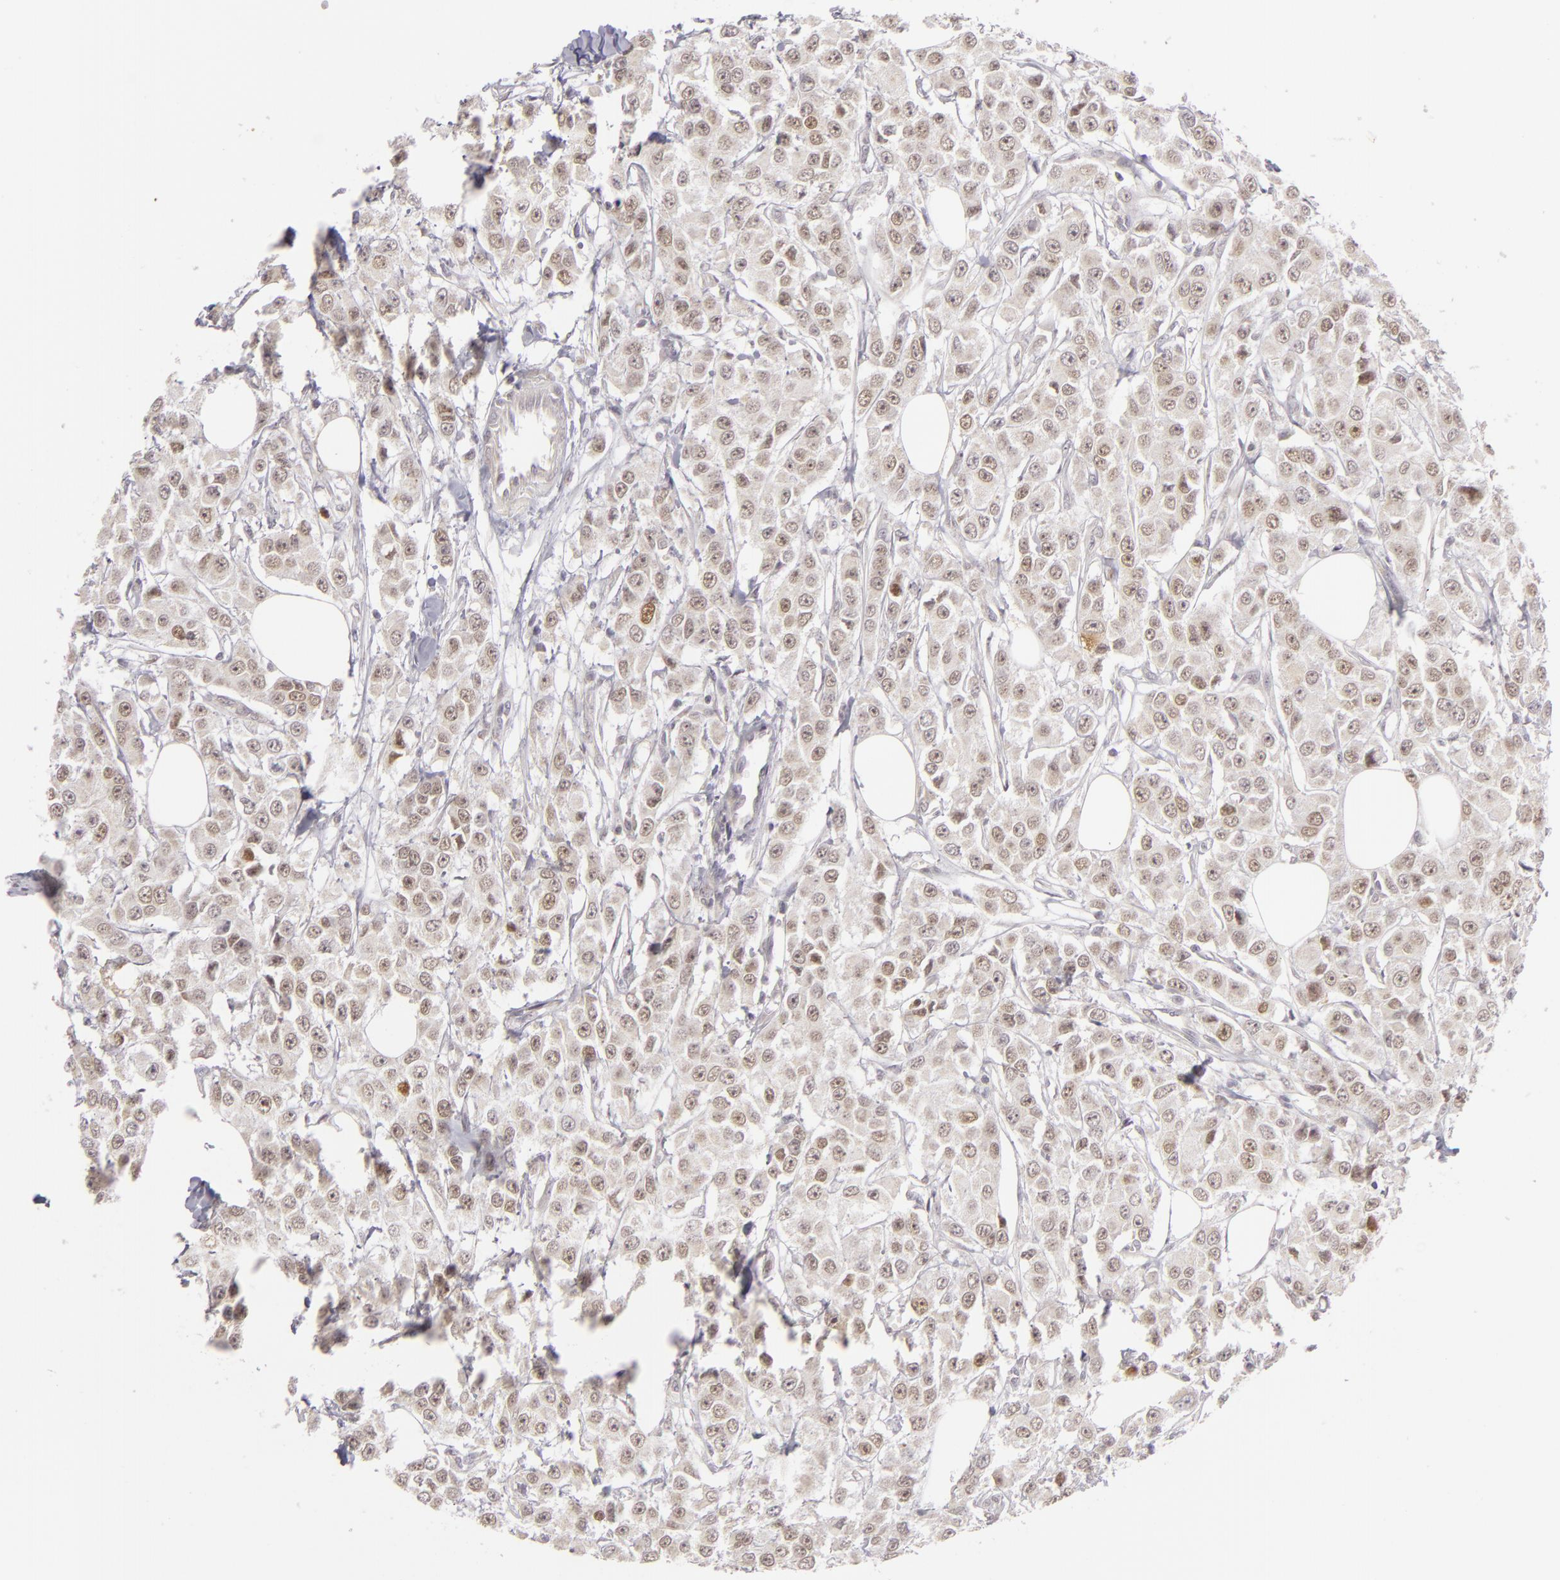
{"staining": {"intensity": "weak", "quantity": "25%-75%", "location": "nuclear"}, "tissue": "breast cancer", "cell_type": "Tumor cells", "image_type": "cancer", "snomed": [{"axis": "morphology", "description": "Duct carcinoma"}, {"axis": "topography", "description": "Breast"}], "caption": "This is an image of immunohistochemistry (IHC) staining of breast infiltrating ductal carcinoma, which shows weak expression in the nuclear of tumor cells.", "gene": "SIX1", "patient": {"sex": "female", "age": 58}}